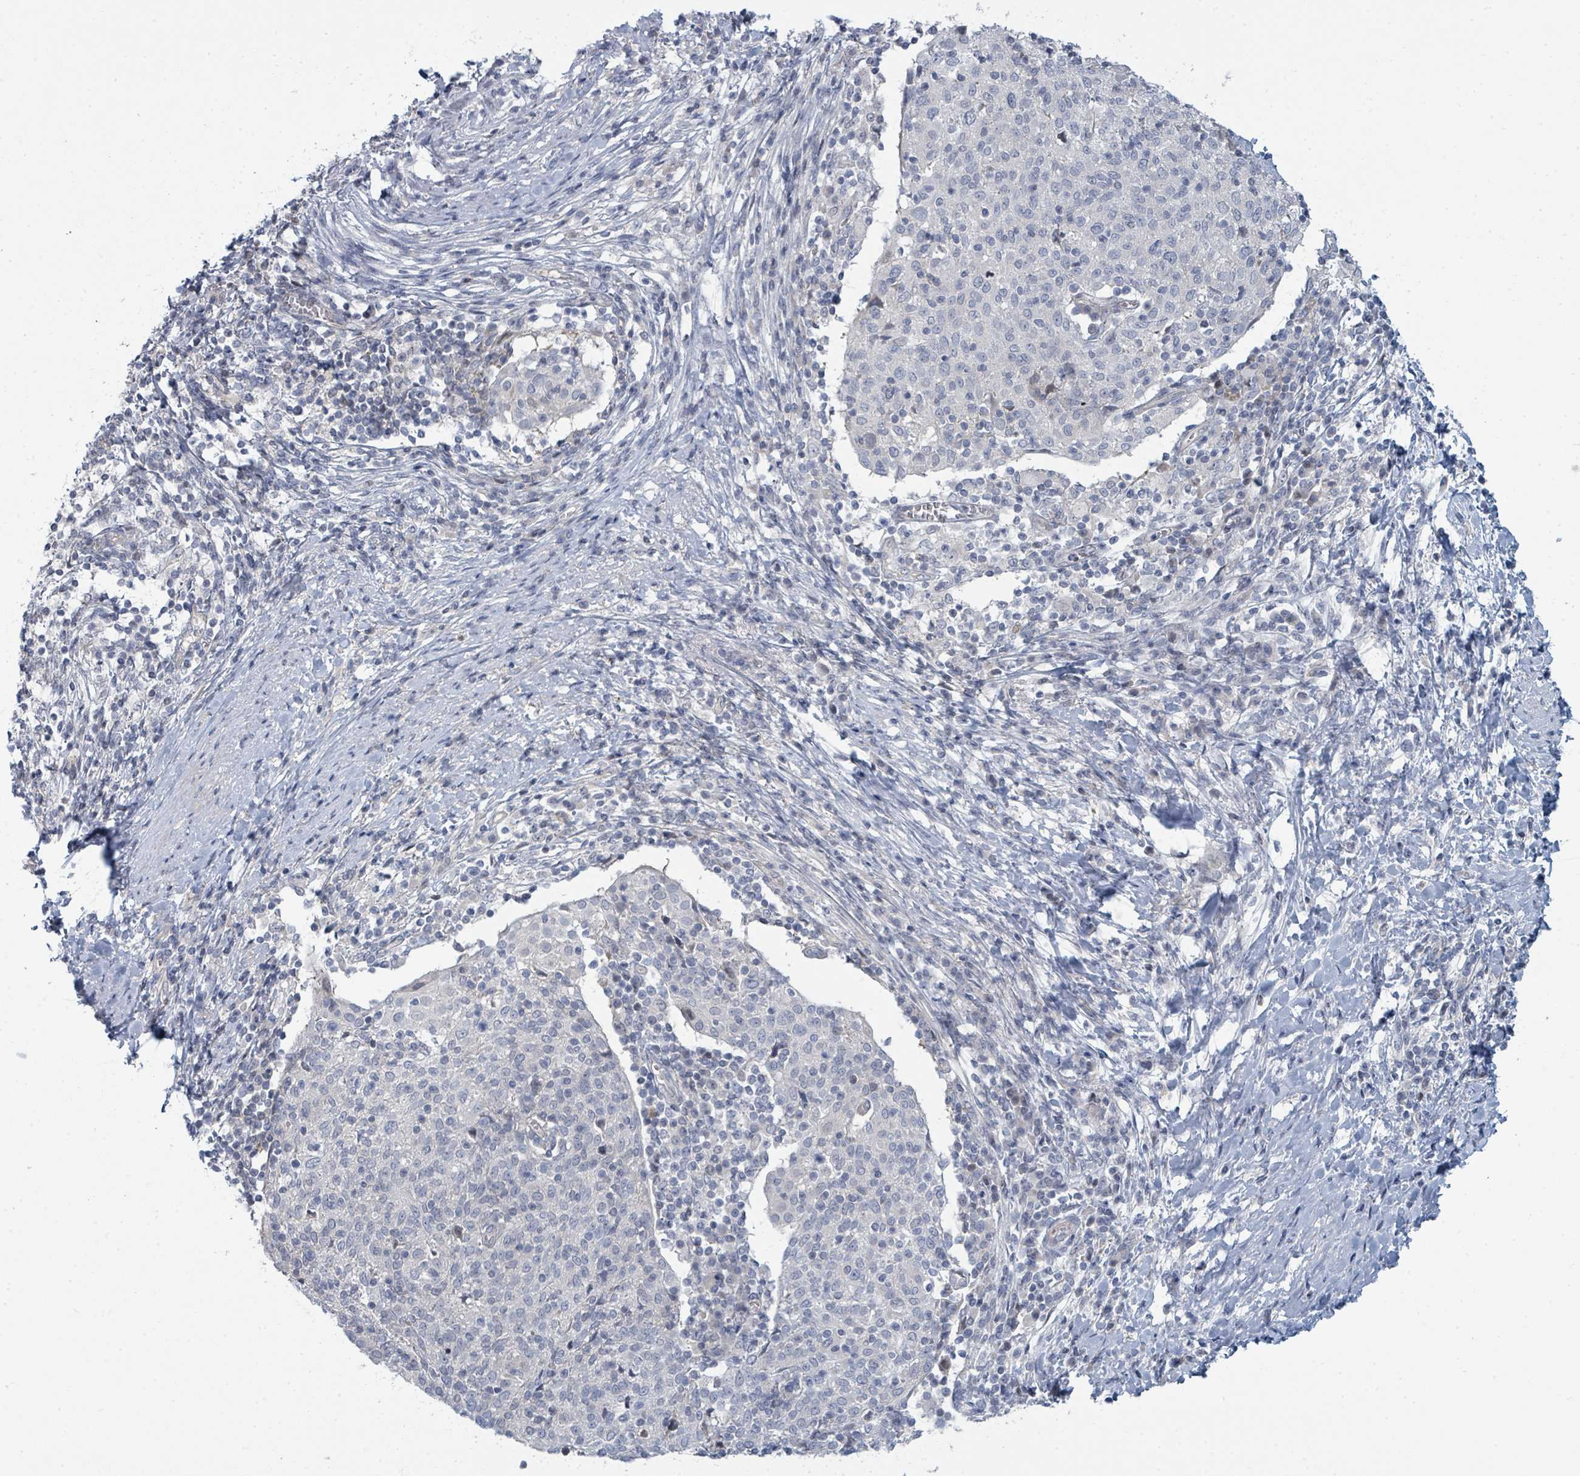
{"staining": {"intensity": "negative", "quantity": "none", "location": "none"}, "tissue": "cervical cancer", "cell_type": "Tumor cells", "image_type": "cancer", "snomed": [{"axis": "morphology", "description": "Squamous cell carcinoma, NOS"}, {"axis": "topography", "description": "Cervix"}], "caption": "Tumor cells are negative for brown protein staining in cervical cancer. (Stains: DAB immunohistochemistry with hematoxylin counter stain, Microscopy: brightfield microscopy at high magnification).", "gene": "SLC25A45", "patient": {"sex": "female", "age": 52}}